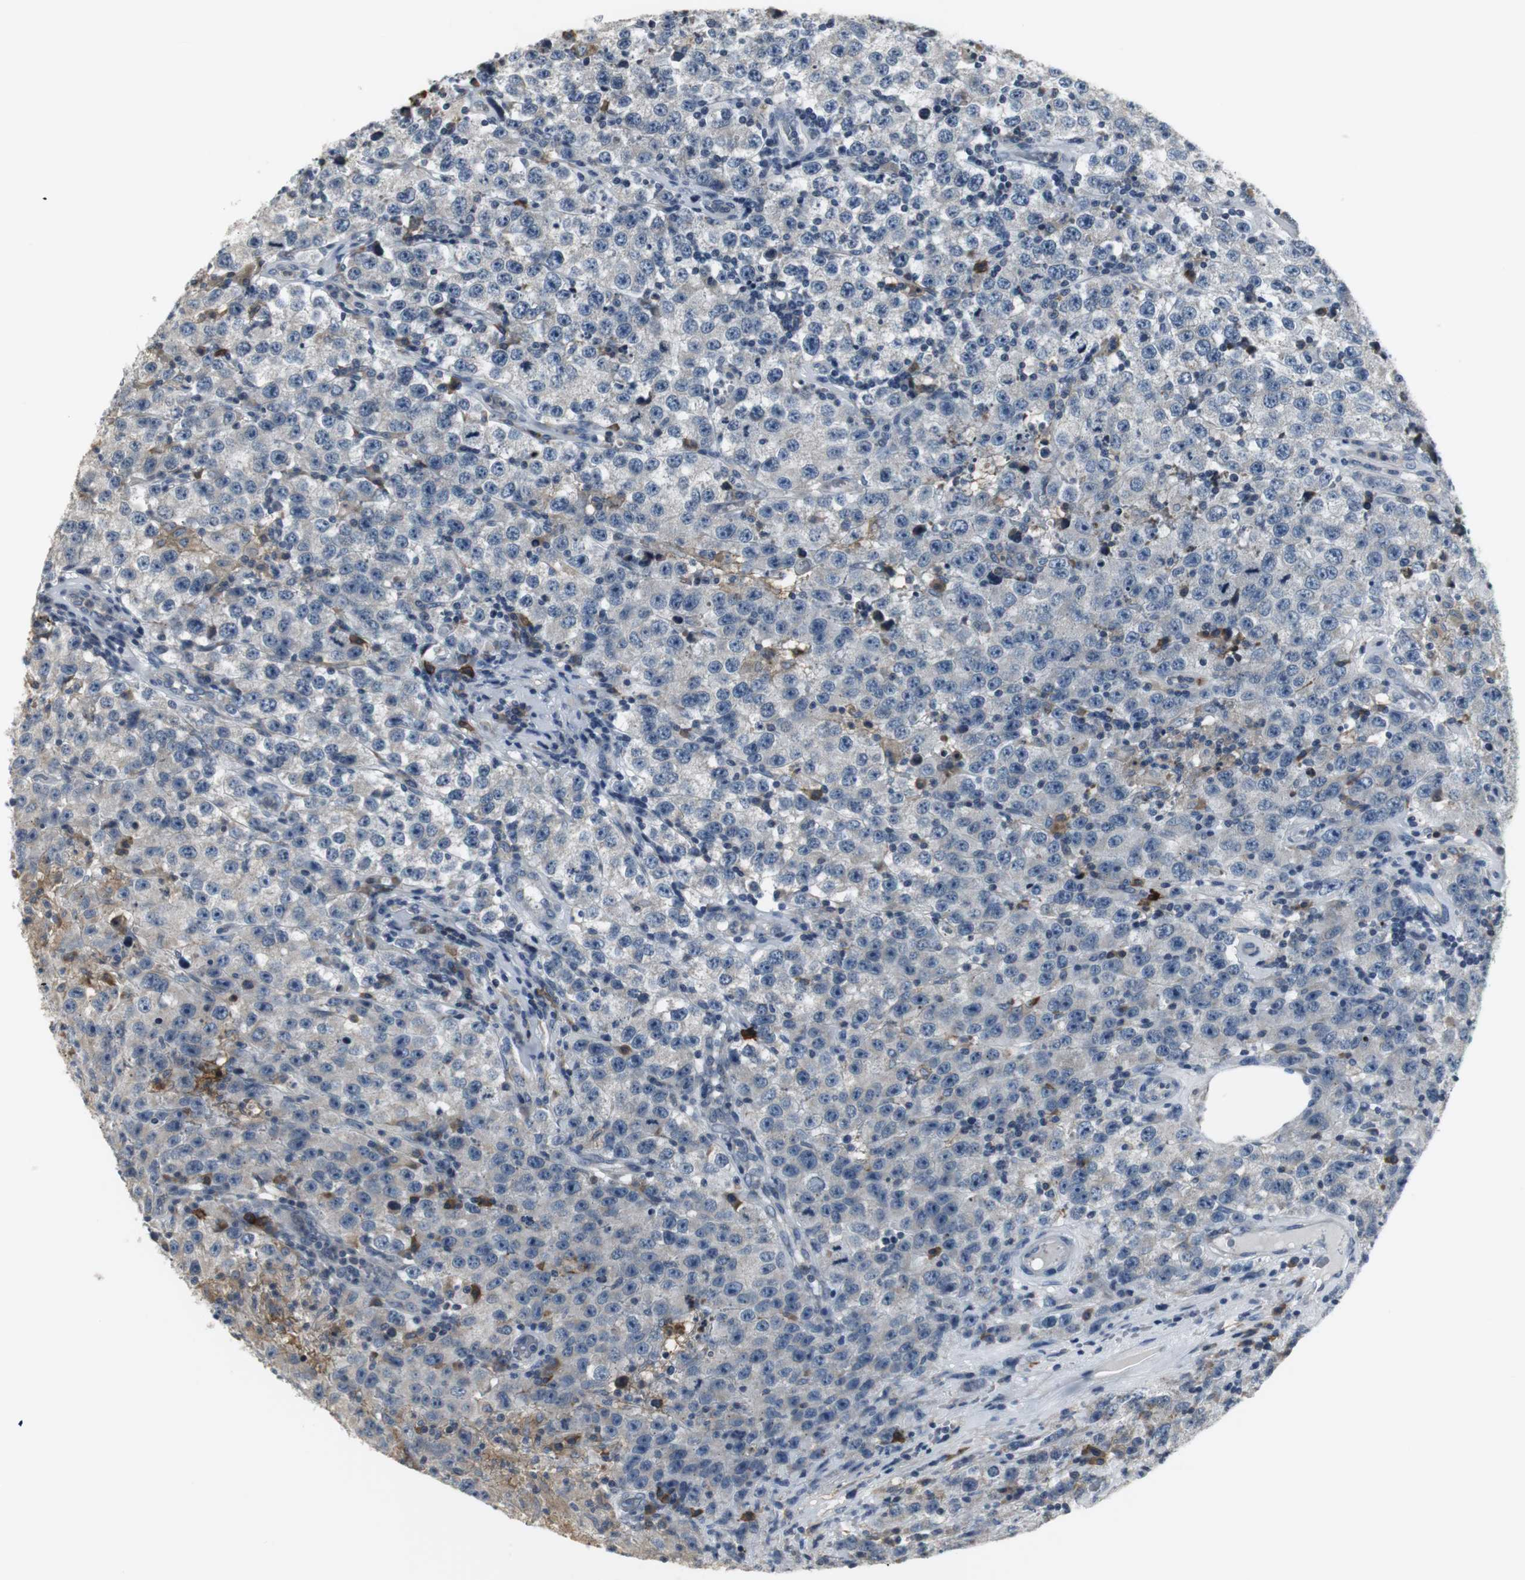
{"staining": {"intensity": "negative", "quantity": "none", "location": "none"}, "tissue": "testis cancer", "cell_type": "Tumor cells", "image_type": "cancer", "snomed": [{"axis": "morphology", "description": "Seminoma, NOS"}, {"axis": "topography", "description": "Testis"}], "caption": "Tumor cells are negative for protein expression in human testis cancer.", "gene": "SLC2A5", "patient": {"sex": "male", "age": 52}}